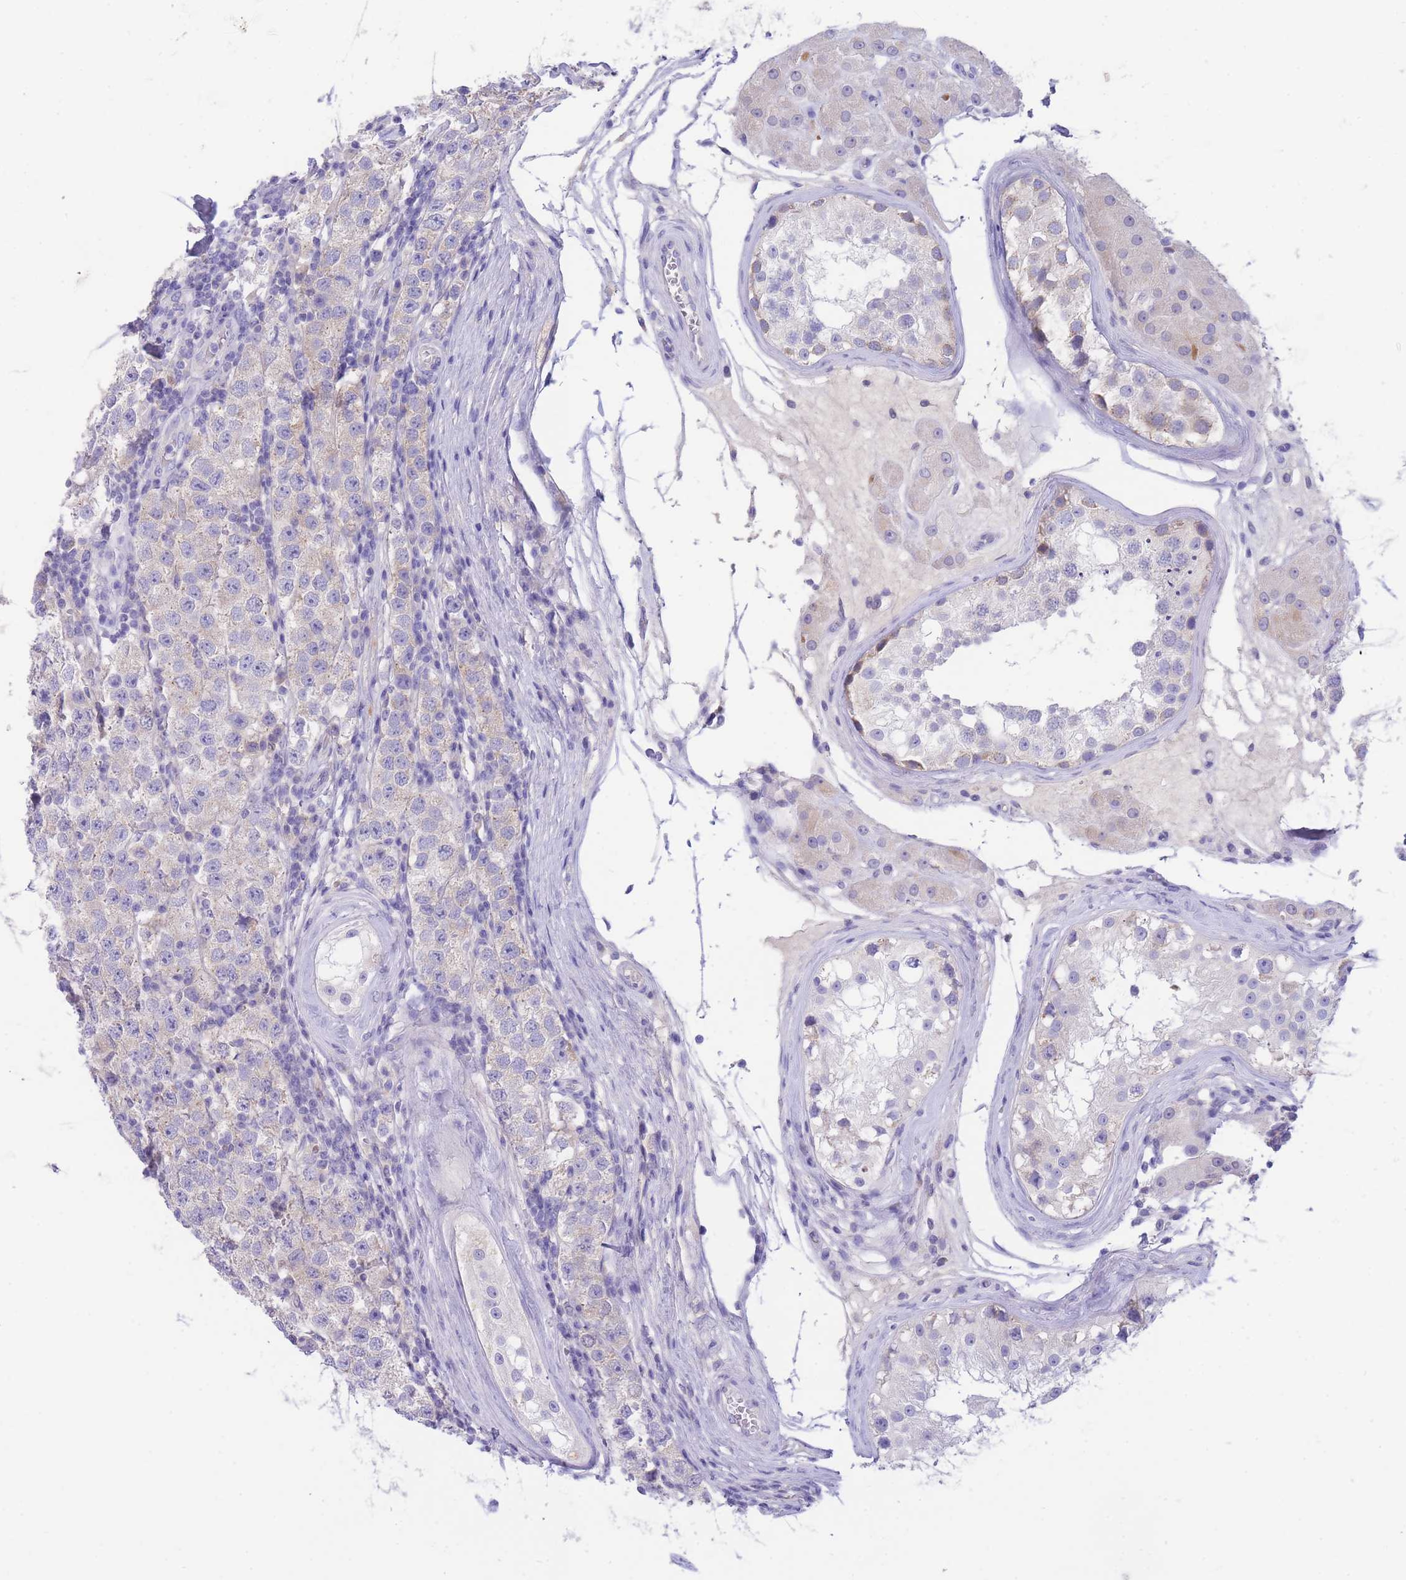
{"staining": {"intensity": "weak", "quantity": "25%-75%", "location": "cytoplasmic/membranous"}, "tissue": "testis cancer", "cell_type": "Tumor cells", "image_type": "cancer", "snomed": [{"axis": "morphology", "description": "Seminoma, NOS"}, {"axis": "topography", "description": "Testis"}], "caption": "Seminoma (testis) stained with a protein marker reveals weak staining in tumor cells.", "gene": "PCDHB3", "patient": {"sex": "male", "age": 34}}